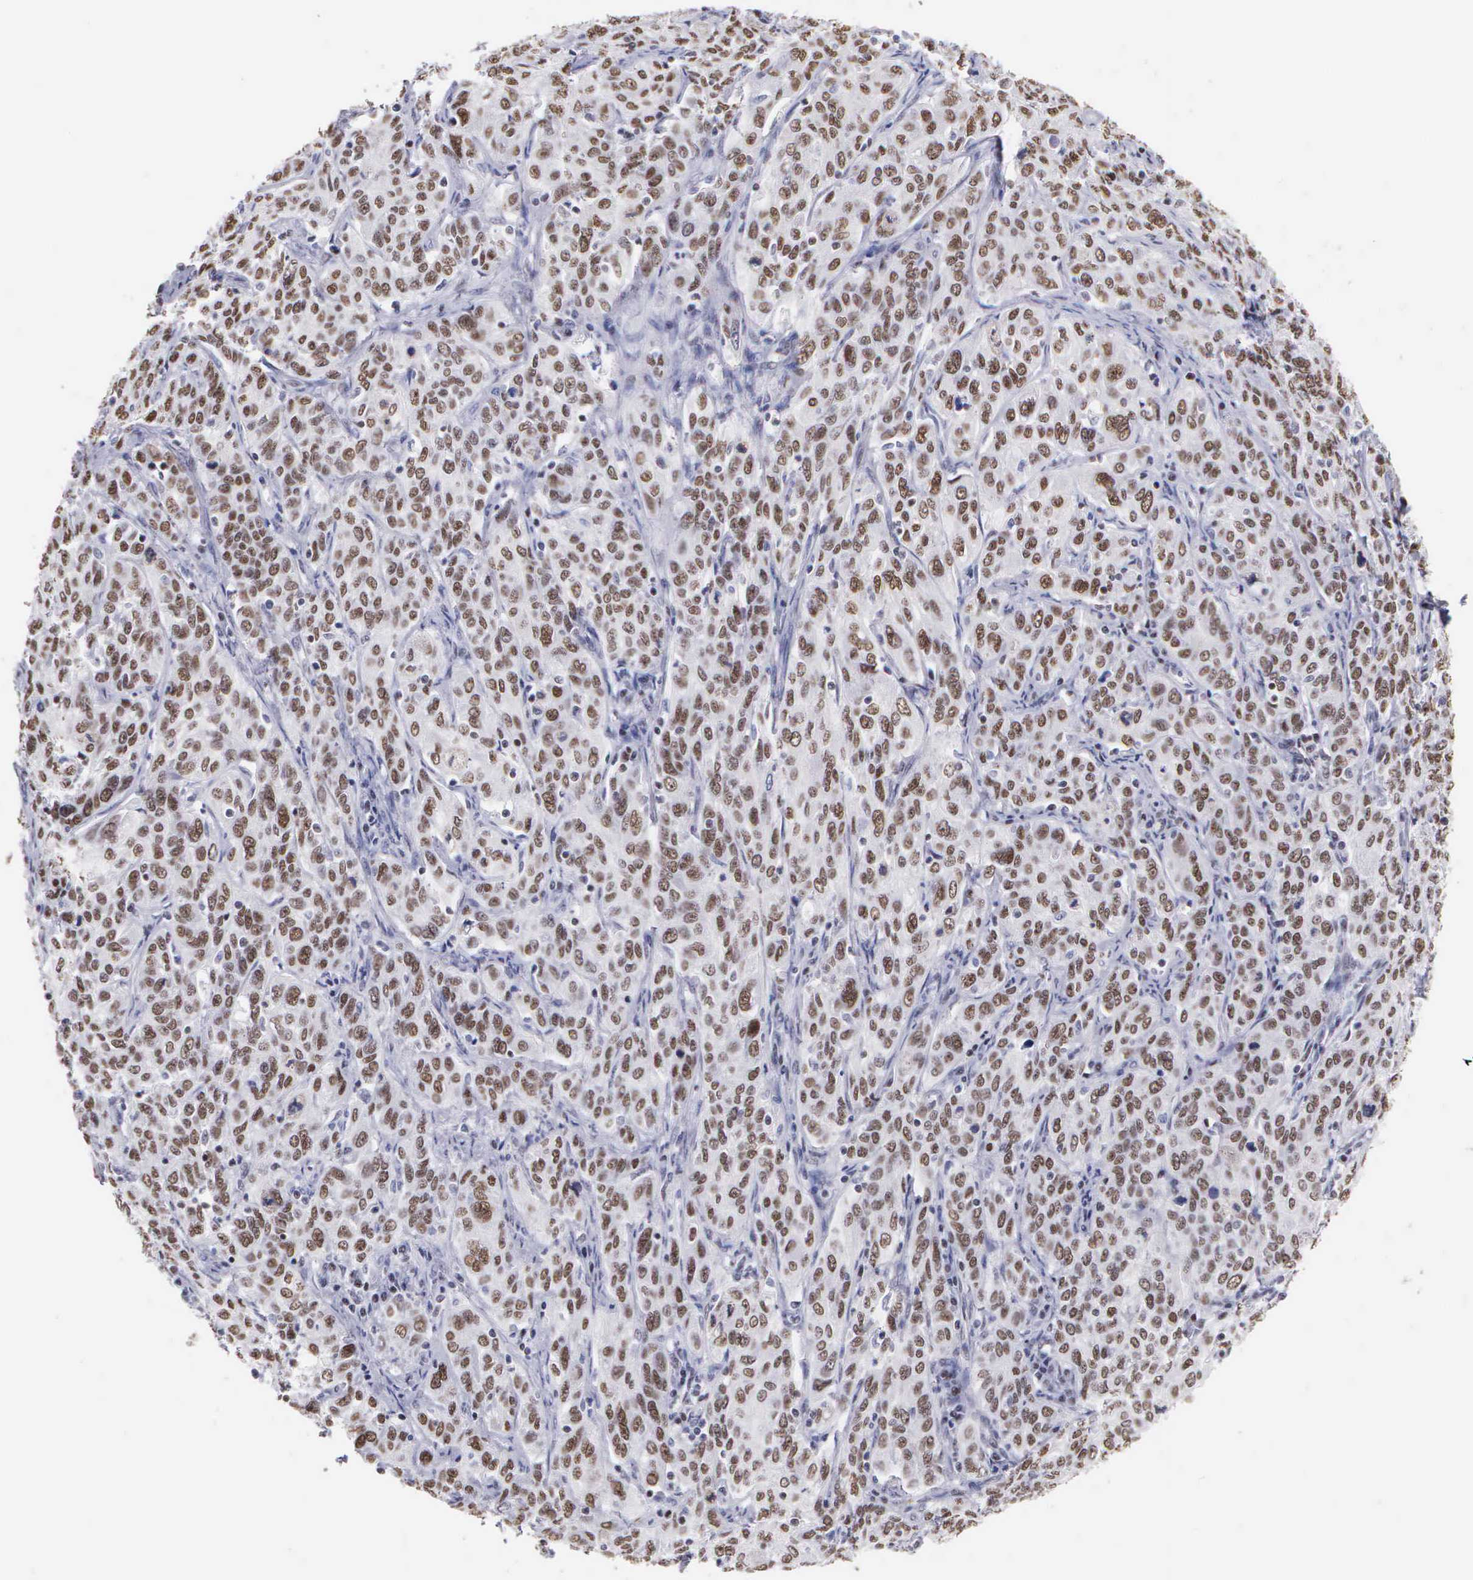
{"staining": {"intensity": "strong", "quantity": ">75%", "location": "nuclear"}, "tissue": "cervical cancer", "cell_type": "Tumor cells", "image_type": "cancer", "snomed": [{"axis": "morphology", "description": "Squamous cell carcinoma, NOS"}, {"axis": "topography", "description": "Cervix"}], "caption": "Human cervical cancer (squamous cell carcinoma) stained with a protein marker exhibits strong staining in tumor cells.", "gene": "CSTF2", "patient": {"sex": "female", "age": 38}}